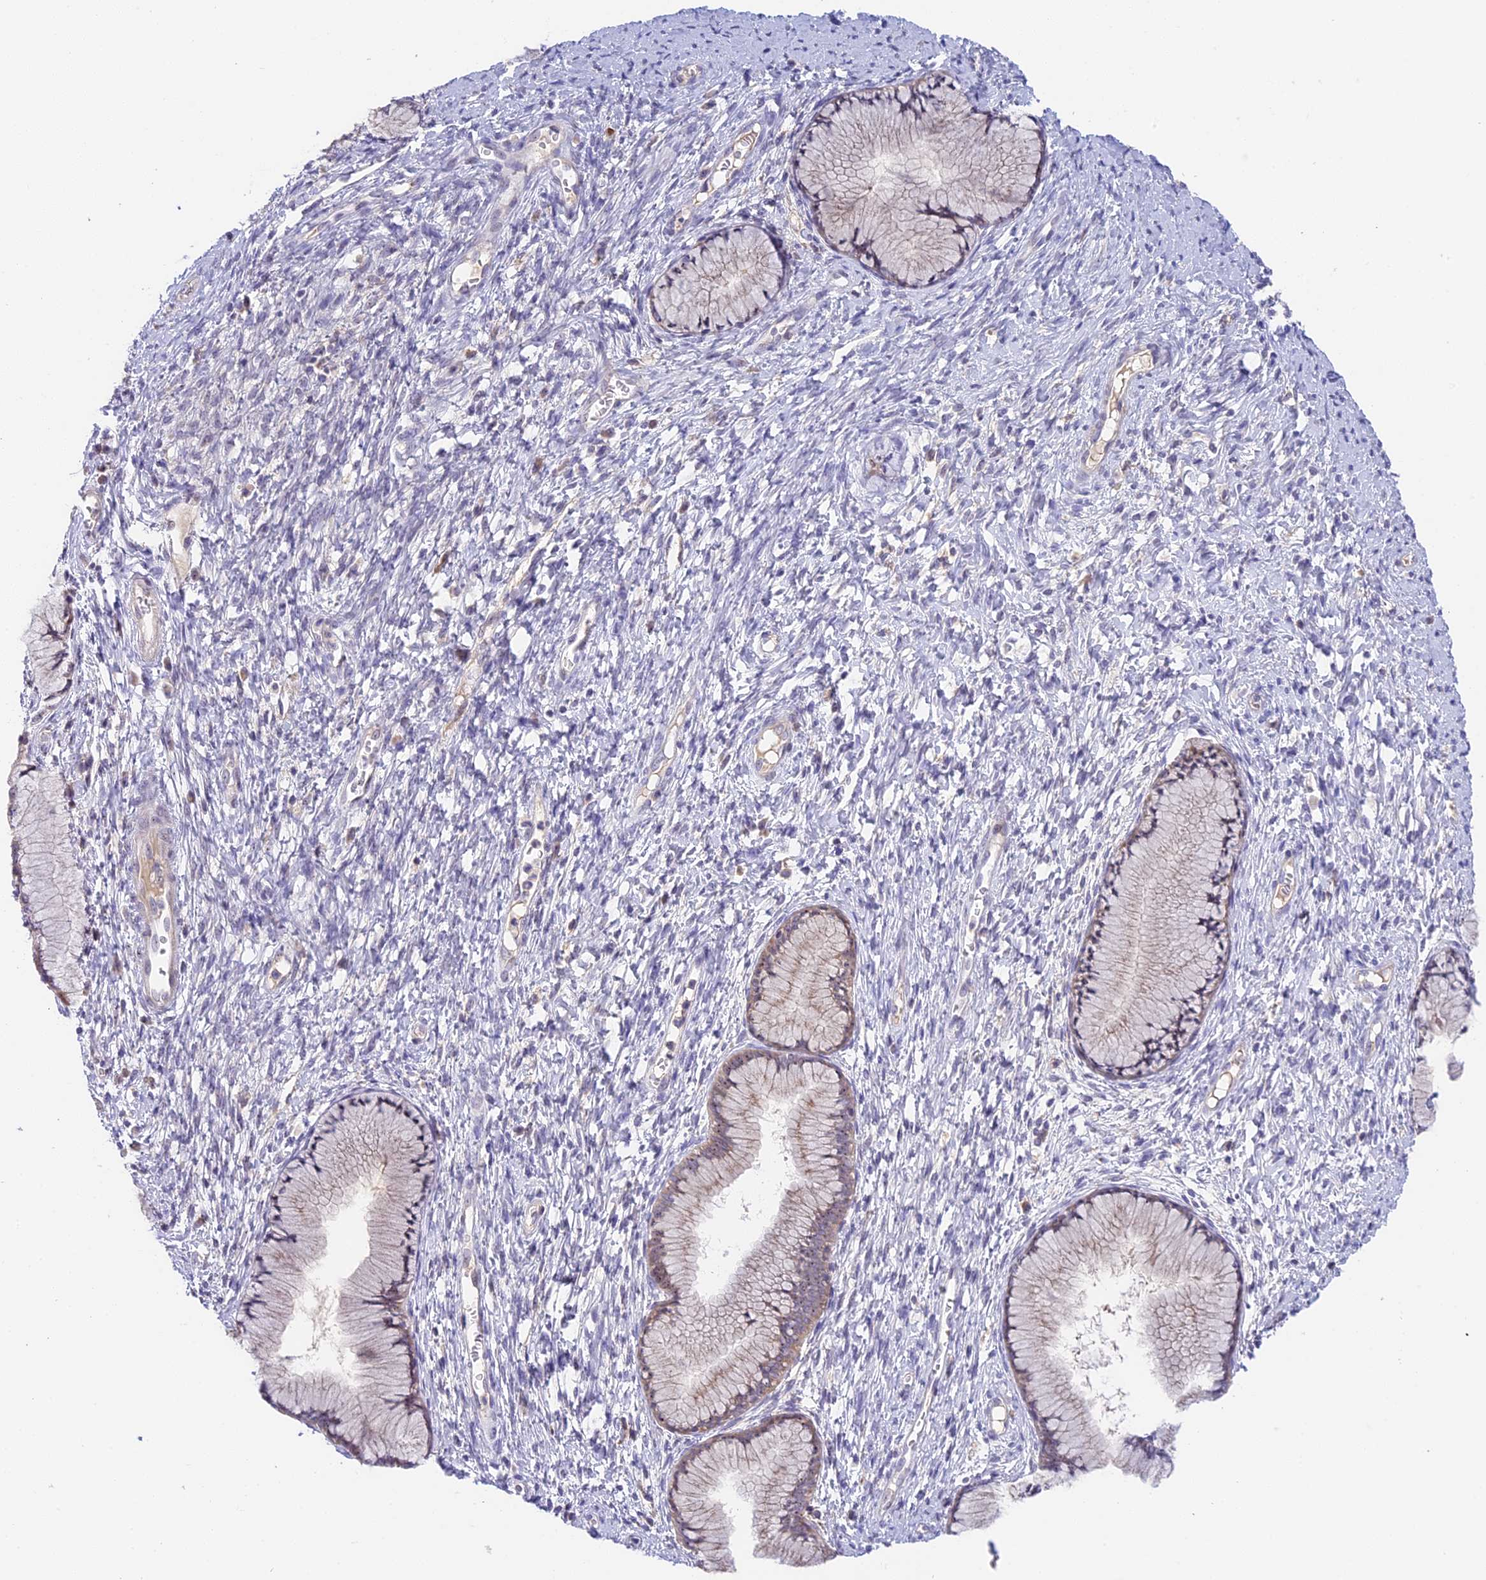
{"staining": {"intensity": "weak", "quantity": "25%-75%", "location": "cytoplasmic/membranous"}, "tissue": "cervix", "cell_type": "Glandular cells", "image_type": "normal", "snomed": [{"axis": "morphology", "description": "Normal tissue, NOS"}, {"axis": "topography", "description": "Cervix"}], "caption": "A micrograph of cervix stained for a protein demonstrates weak cytoplasmic/membranous brown staining in glandular cells.", "gene": "RAD51", "patient": {"sex": "female", "age": 42}}